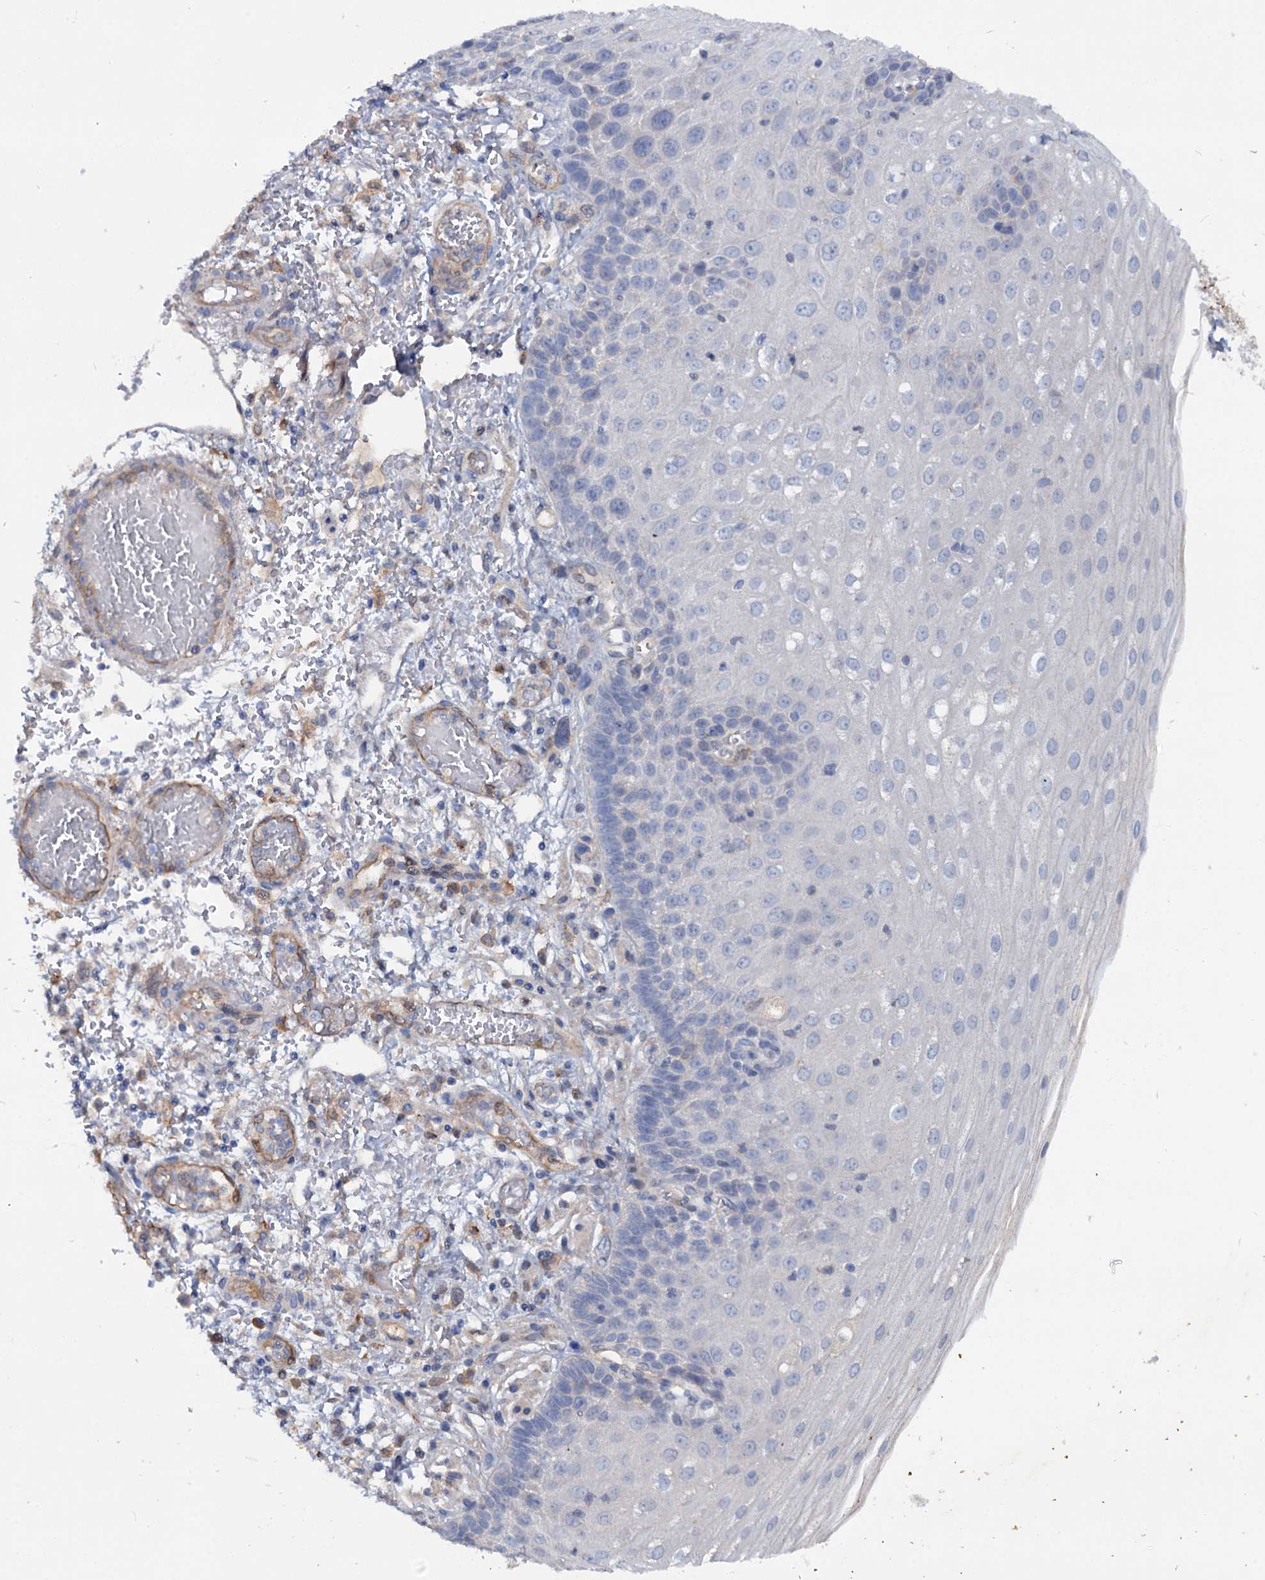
{"staining": {"intensity": "negative", "quantity": "none", "location": "none"}, "tissue": "esophagus", "cell_type": "Squamous epithelial cells", "image_type": "normal", "snomed": [{"axis": "morphology", "description": "Normal tissue, NOS"}, {"axis": "topography", "description": "Esophagus"}], "caption": "IHC of normal esophagus reveals no staining in squamous epithelial cells. (DAB (3,3'-diaminobenzidine) immunohistochemistry with hematoxylin counter stain).", "gene": "IL17RD", "patient": {"sex": "male", "age": 81}}